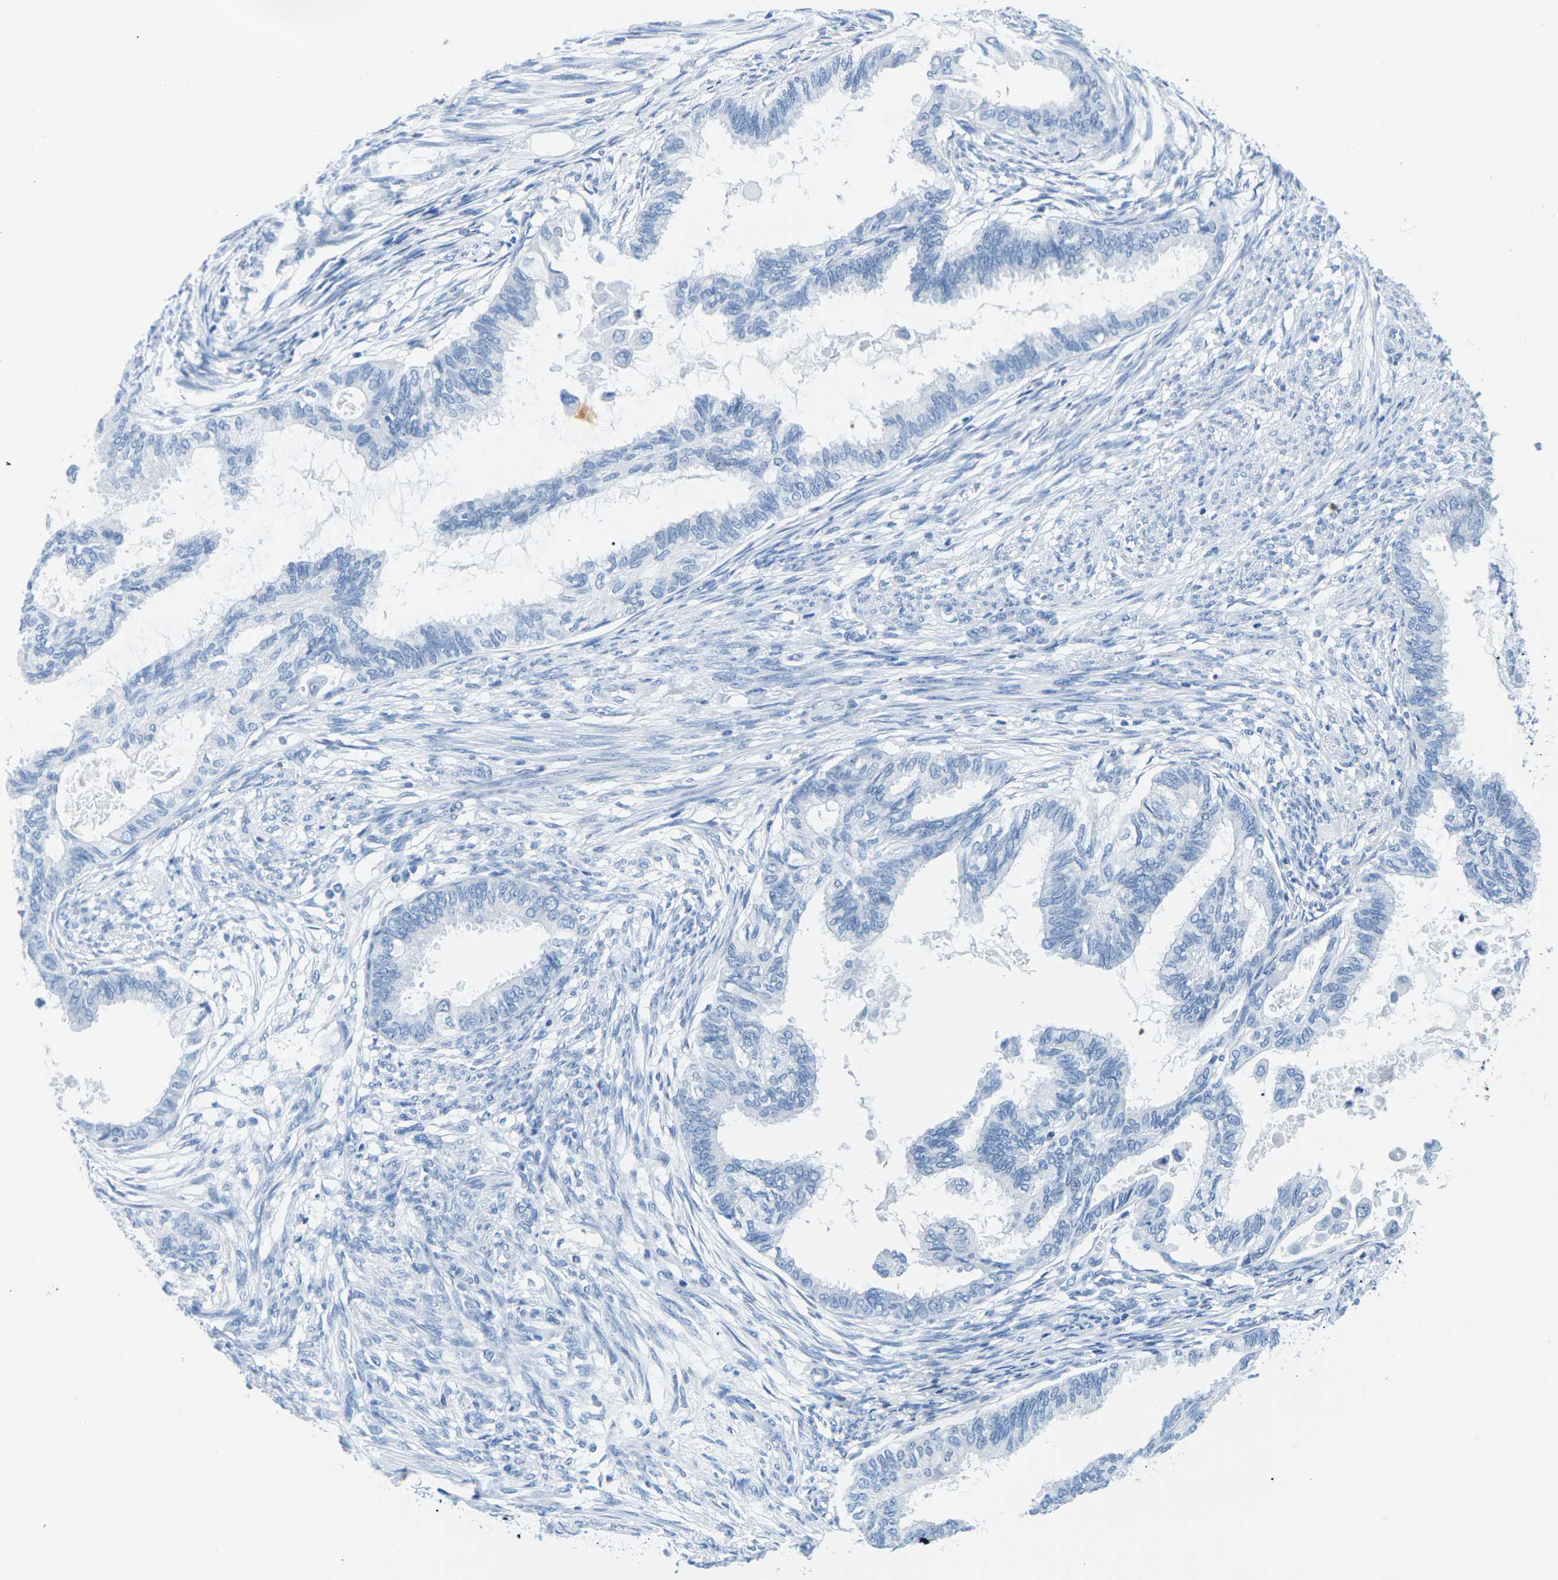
{"staining": {"intensity": "negative", "quantity": "none", "location": "none"}, "tissue": "cervical cancer", "cell_type": "Tumor cells", "image_type": "cancer", "snomed": [{"axis": "morphology", "description": "Normal tissue, NOS"}, {"axis": "morphology", "description": "Adenocarcinoma, NOS"}, {"axis": "topography", "description": "Cervix"}, {"axis": "topography", "description": "Endometrium"}], "caption": "DAB (3,3'-diaminobenzidine) immunohistochemical staining of human cervical cancer reveals no significant positivity in tumor cells. (DAB (3,3'-diaminobenzidine) IHC, high magnification).", "gene": "SLC12A1", "patient": {"sex": "female", "age": 86}}